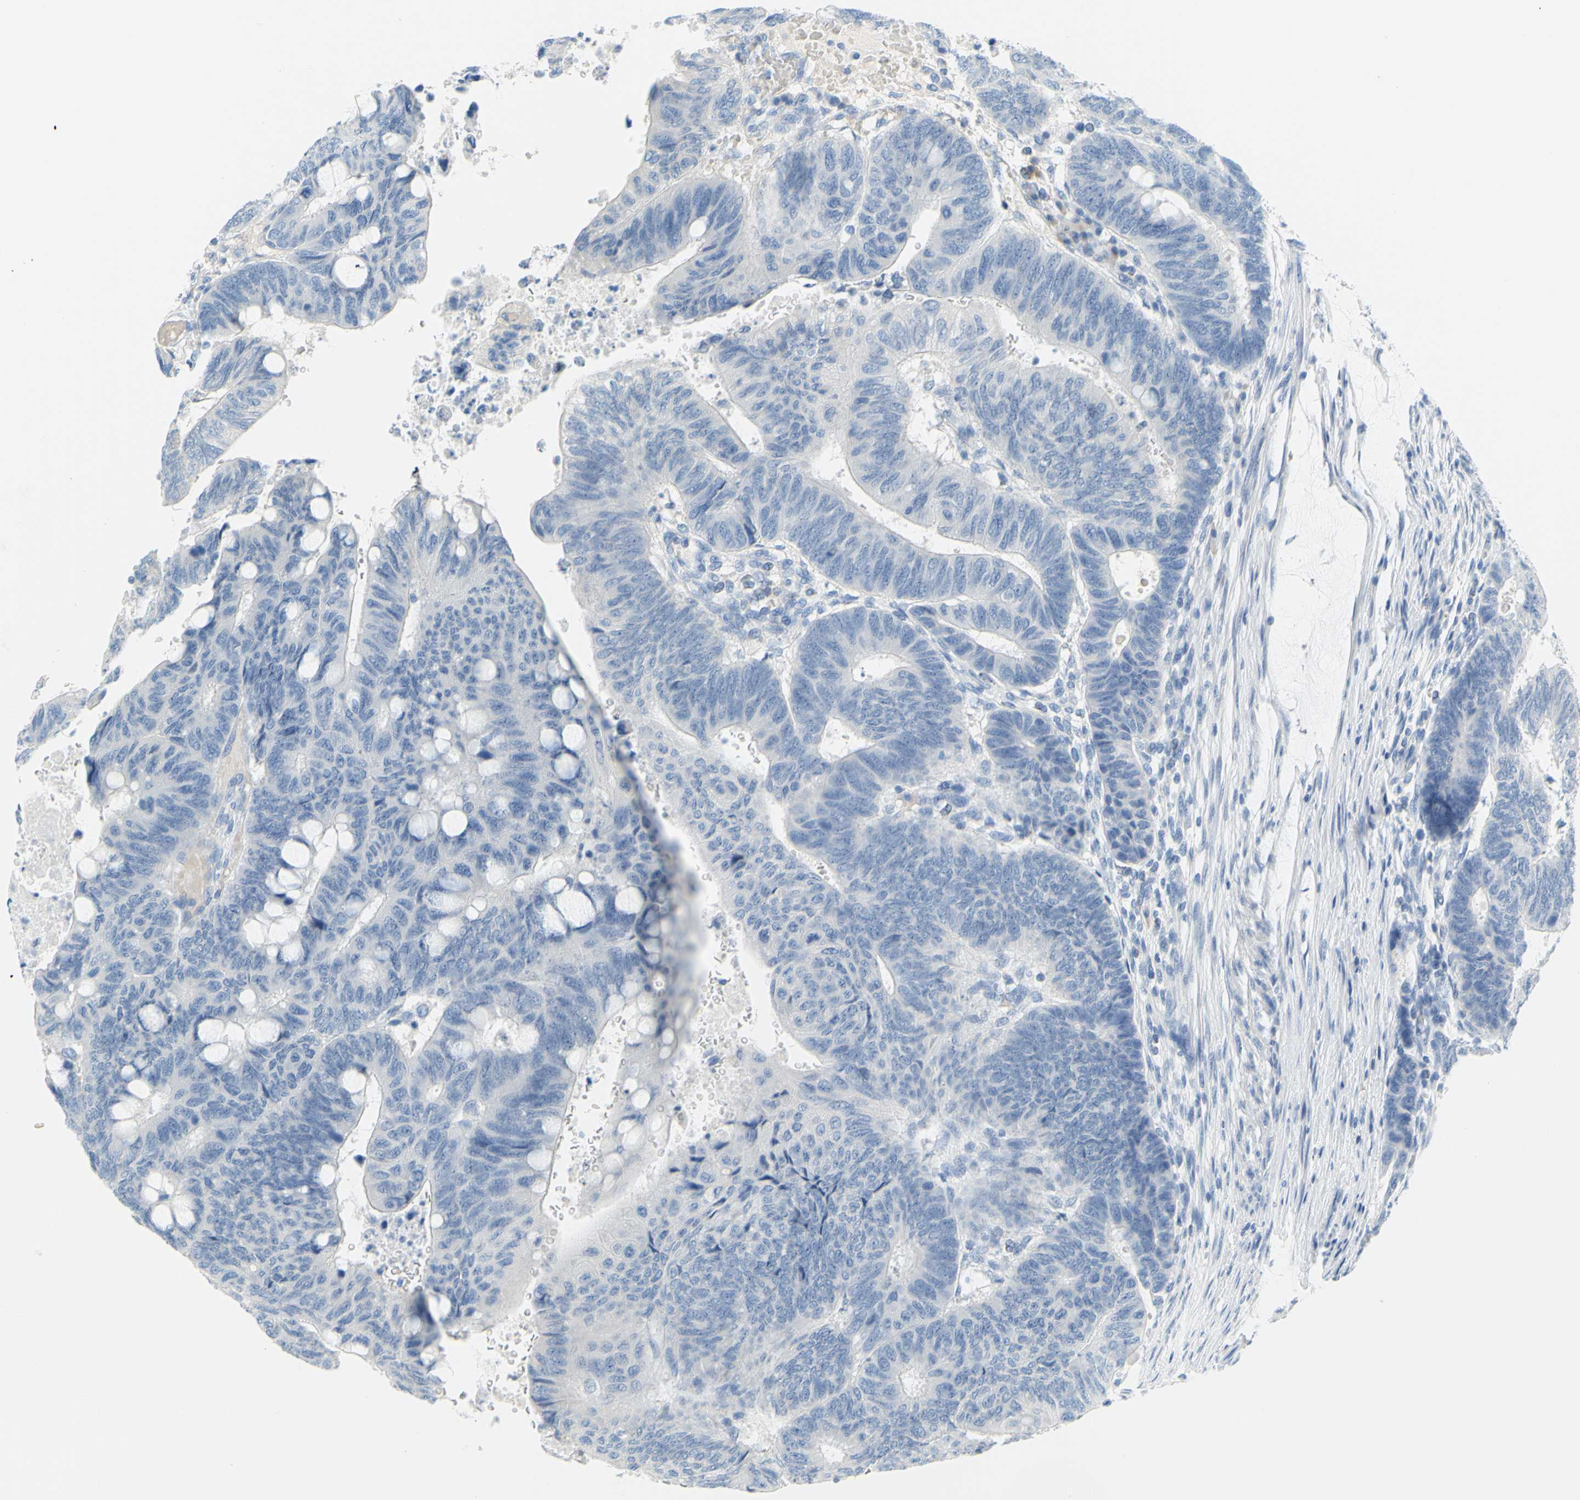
{"staining": {"intensity": "negative", "quantity": "none", "location": "none"}, "tissue": "colorectal cancer", "cell_type": "Tumor cells", "image_type": "cancer", "snomed": [{"axis": "morphology", "description": "Normal tissue, NOS"}, {"axis": "morphology", "description": "Adenocarcinoma, NOS"}, {"axis": "topography", "description": "Rectum"}, {"axis": "topography", "description": "Peripheral nerve tissue"}], "caption": "This is an immunohistochemistry photomicrograph of colorectal adenocarcinoma. There is no staining in tumor cells.", "gene": "DCT", "patient": {"sex": "male", "age": 92}}